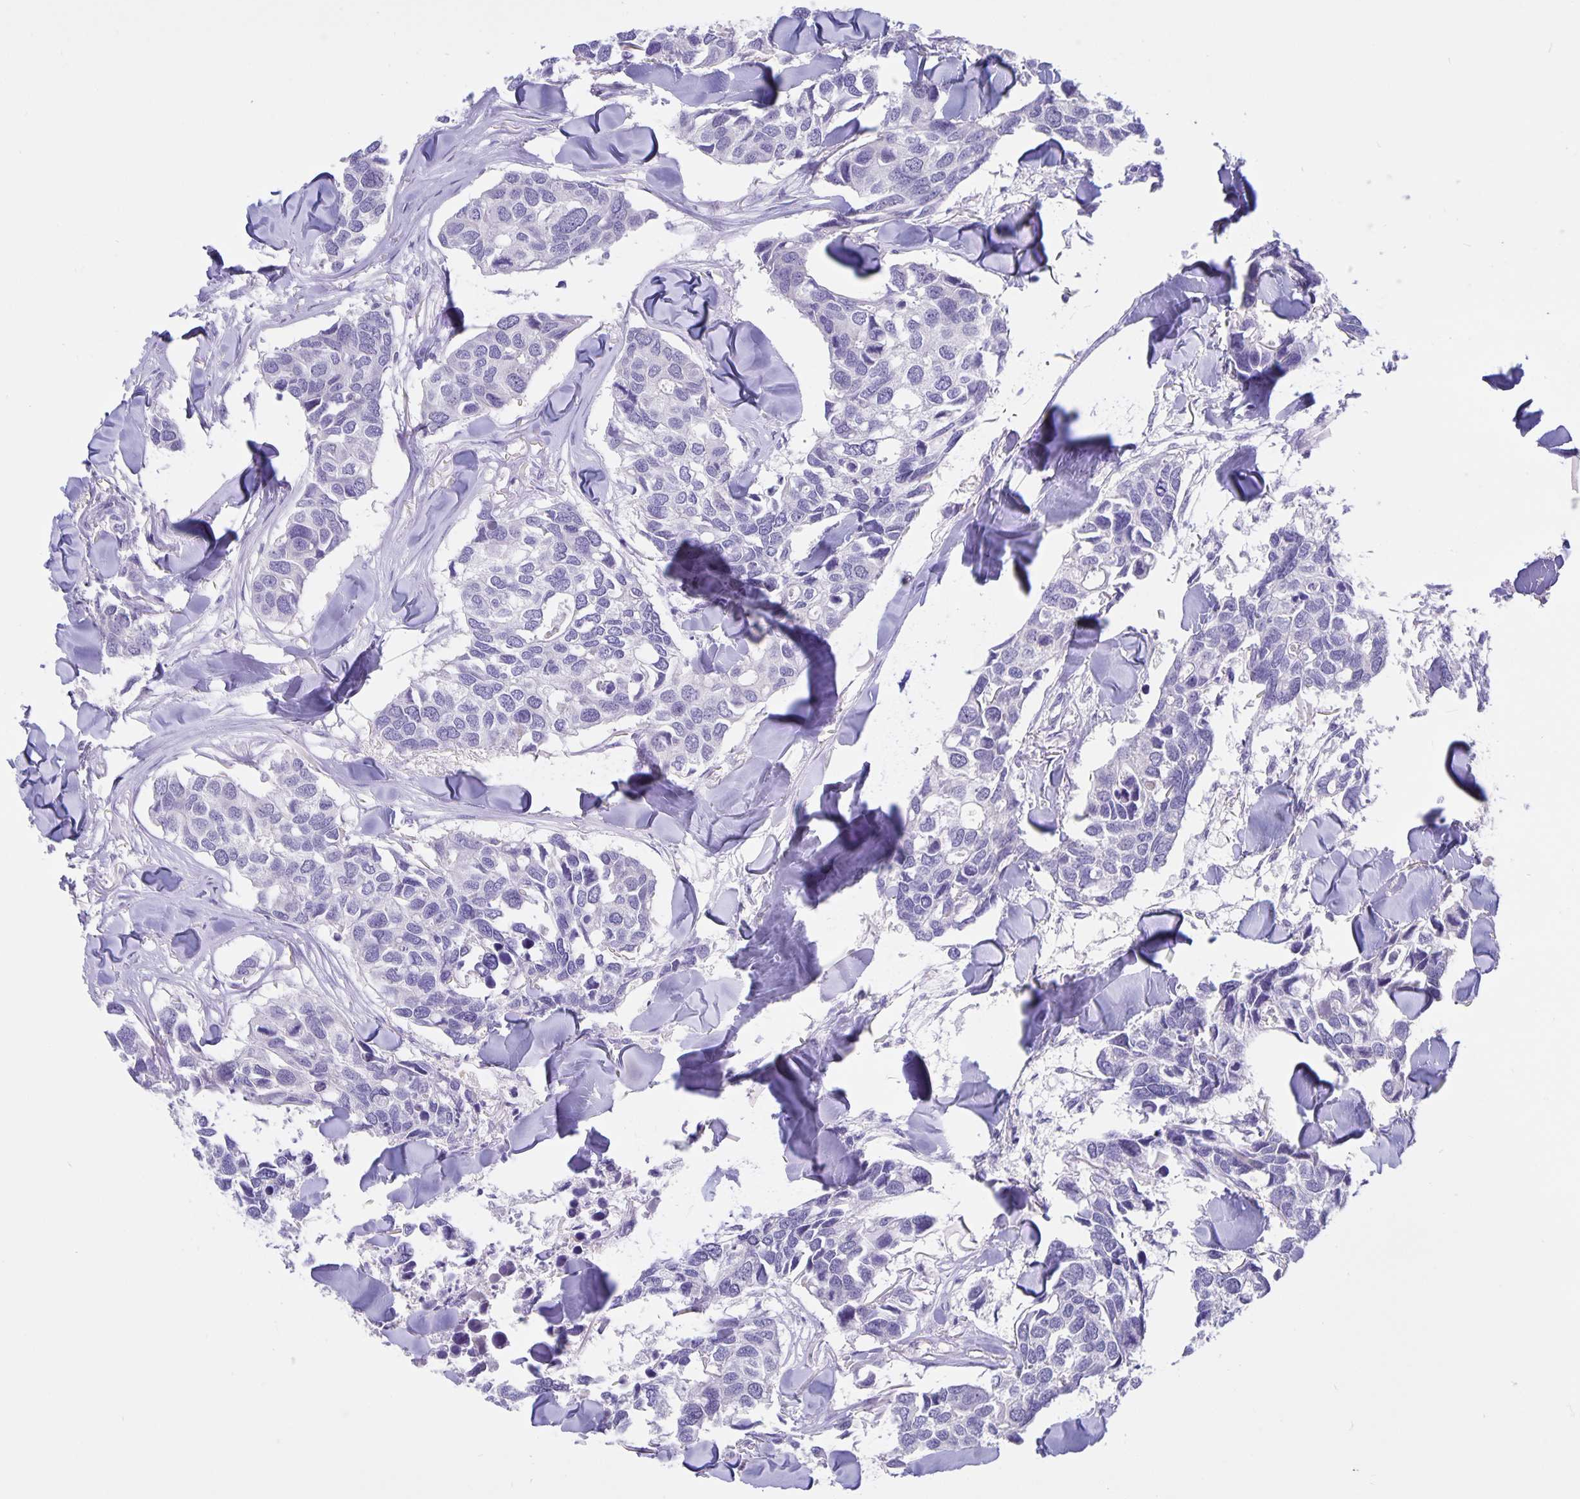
{"staining": {"intensity": "negative", "quantity": "none", "location": "none"}, "tissue": "breast cancer", "cell_type": "Tumor cells", "image_type": "cancer", "snomed": [{"axis": "morphology", "description": "Duct carcinoma"}, {"axis": "topography", "description": "Breast"}], "caption": "Tumor cells show no significant protein staining in breast infiltrating ductal carcinoma.", "gene": "ERMN", "patient": {"sex": "female", "age": 83}}